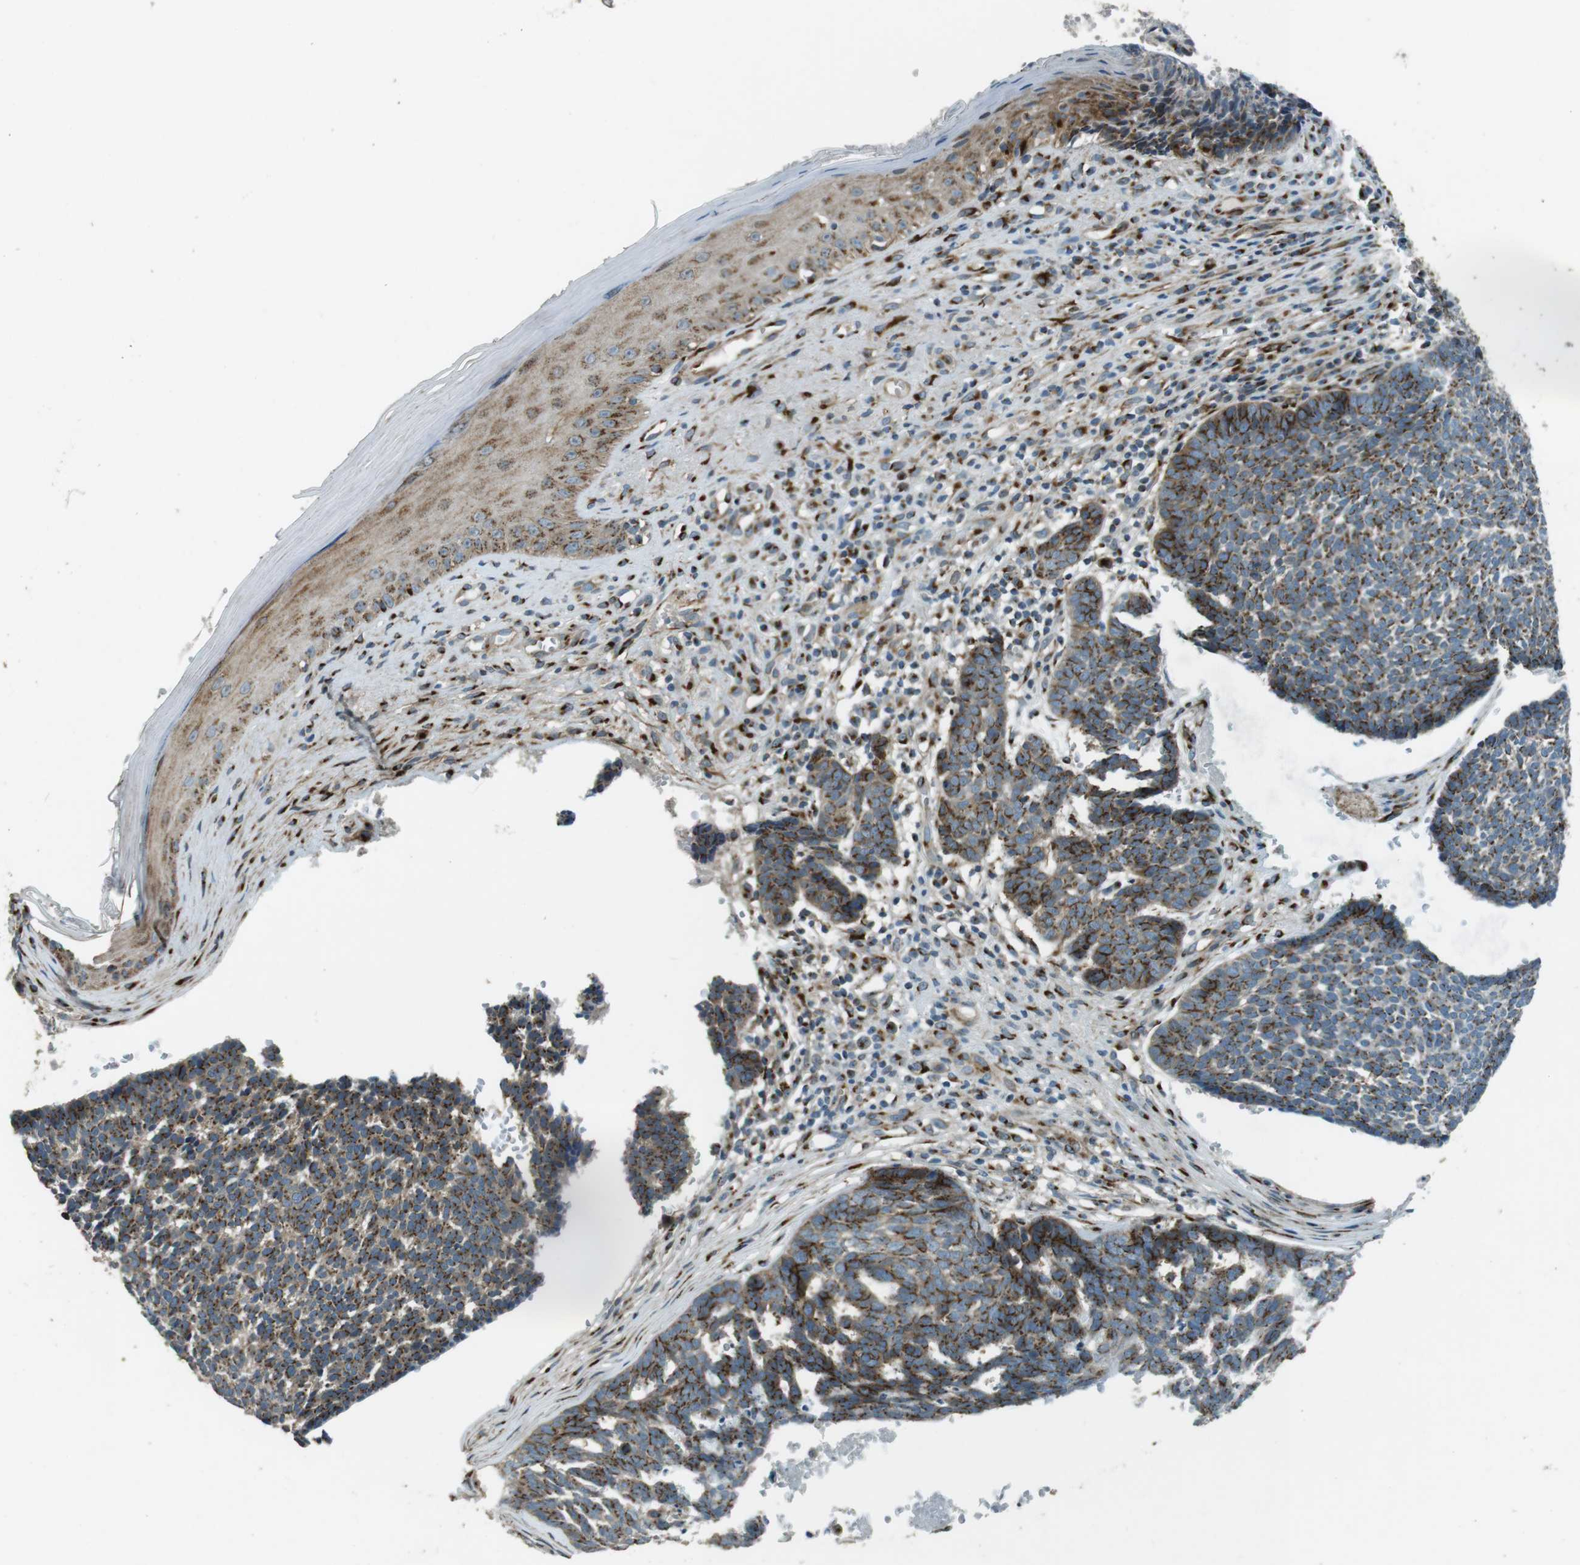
{"staining": {"intensity": "moderate", "quantity": ">75%", "location": "cytoplasmic/membranous"}, "tissue": "skin cancer", "cell_type": "Tumor cells", "image_type": "cancer", "snomed": [{"axis": "morphology", "description": "Basal cell carcinoma"}, {"axis": "topography", "description": "Skin"}], "caption": "Basal cell carcinoma (skin) stained with a brown dye displays moderate cytoplasmic/membranous positive positivity in approximately >75% of tumor cells.", "gene": "TMEM115", "patient": {"sex": "male", "age": 84}}